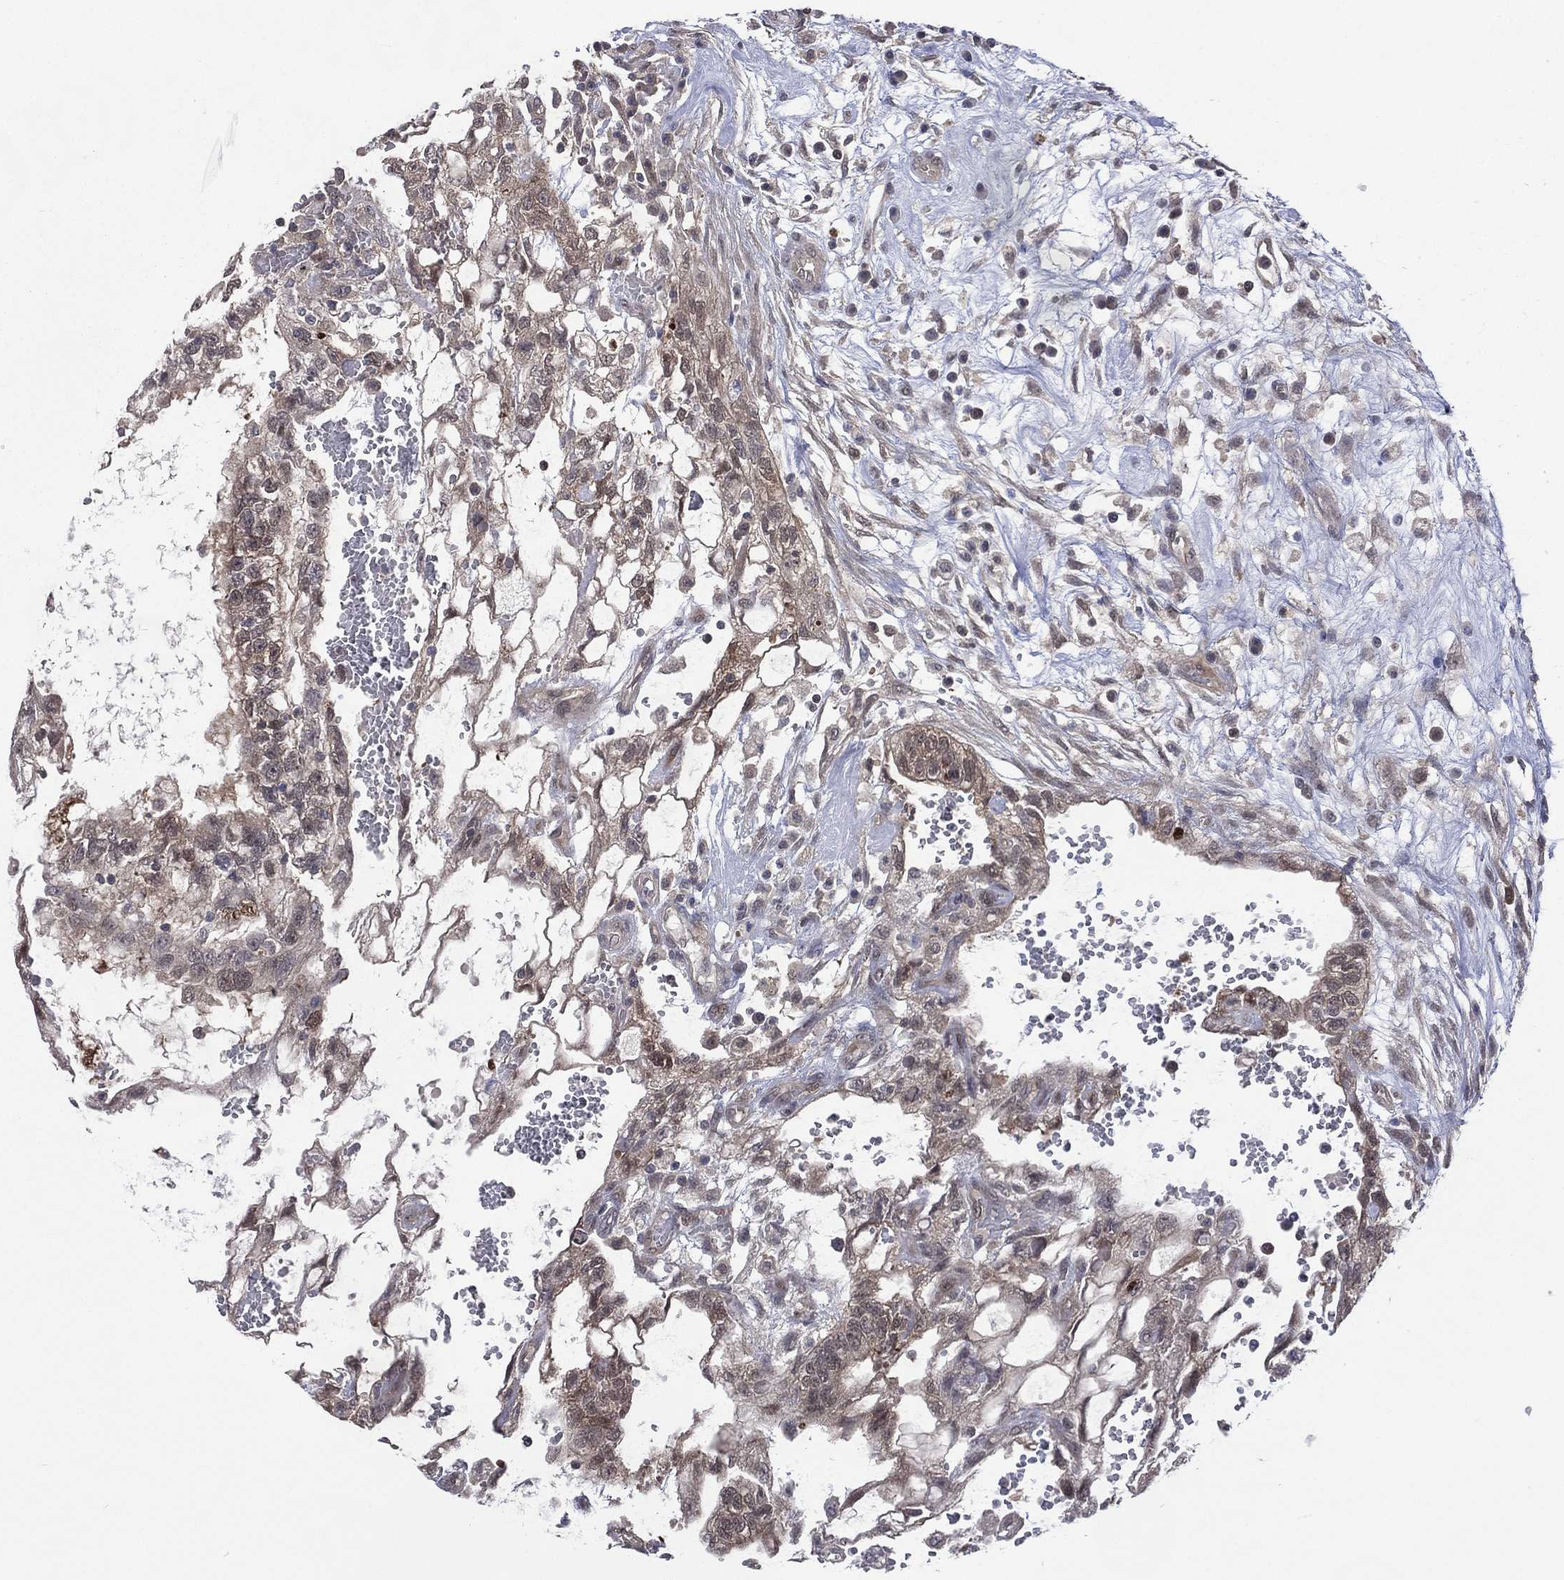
{"staining": {"intensity": "weak", "quantity": "25%-75%", "location": "cytoplasmic/membranous"}, "tissue": "testis cancer", "cell_type": "Tumor cells", "image_type": "cancer", "snomed": [{"axis": "morphology", "description": "Normal tissue, NOS"}, {"axis": "morphology", "description": "Carcinoma, Embryonal, NOS"}, {"axis": "topography", "description": "Testis"}, {"axis": "topography", "description": "Epididymis"}], "caption": "Immunohistochemistry photomicrograph of testis cancer (embryonal carcinoma) stained for a protein (brown), which demonstrates low levels of weak cytoplasmic/membranous staining in approximately 25%-75% of tumor cells.", "gene": "MTAP", "patient": {"sex": "male", "age": 32}}